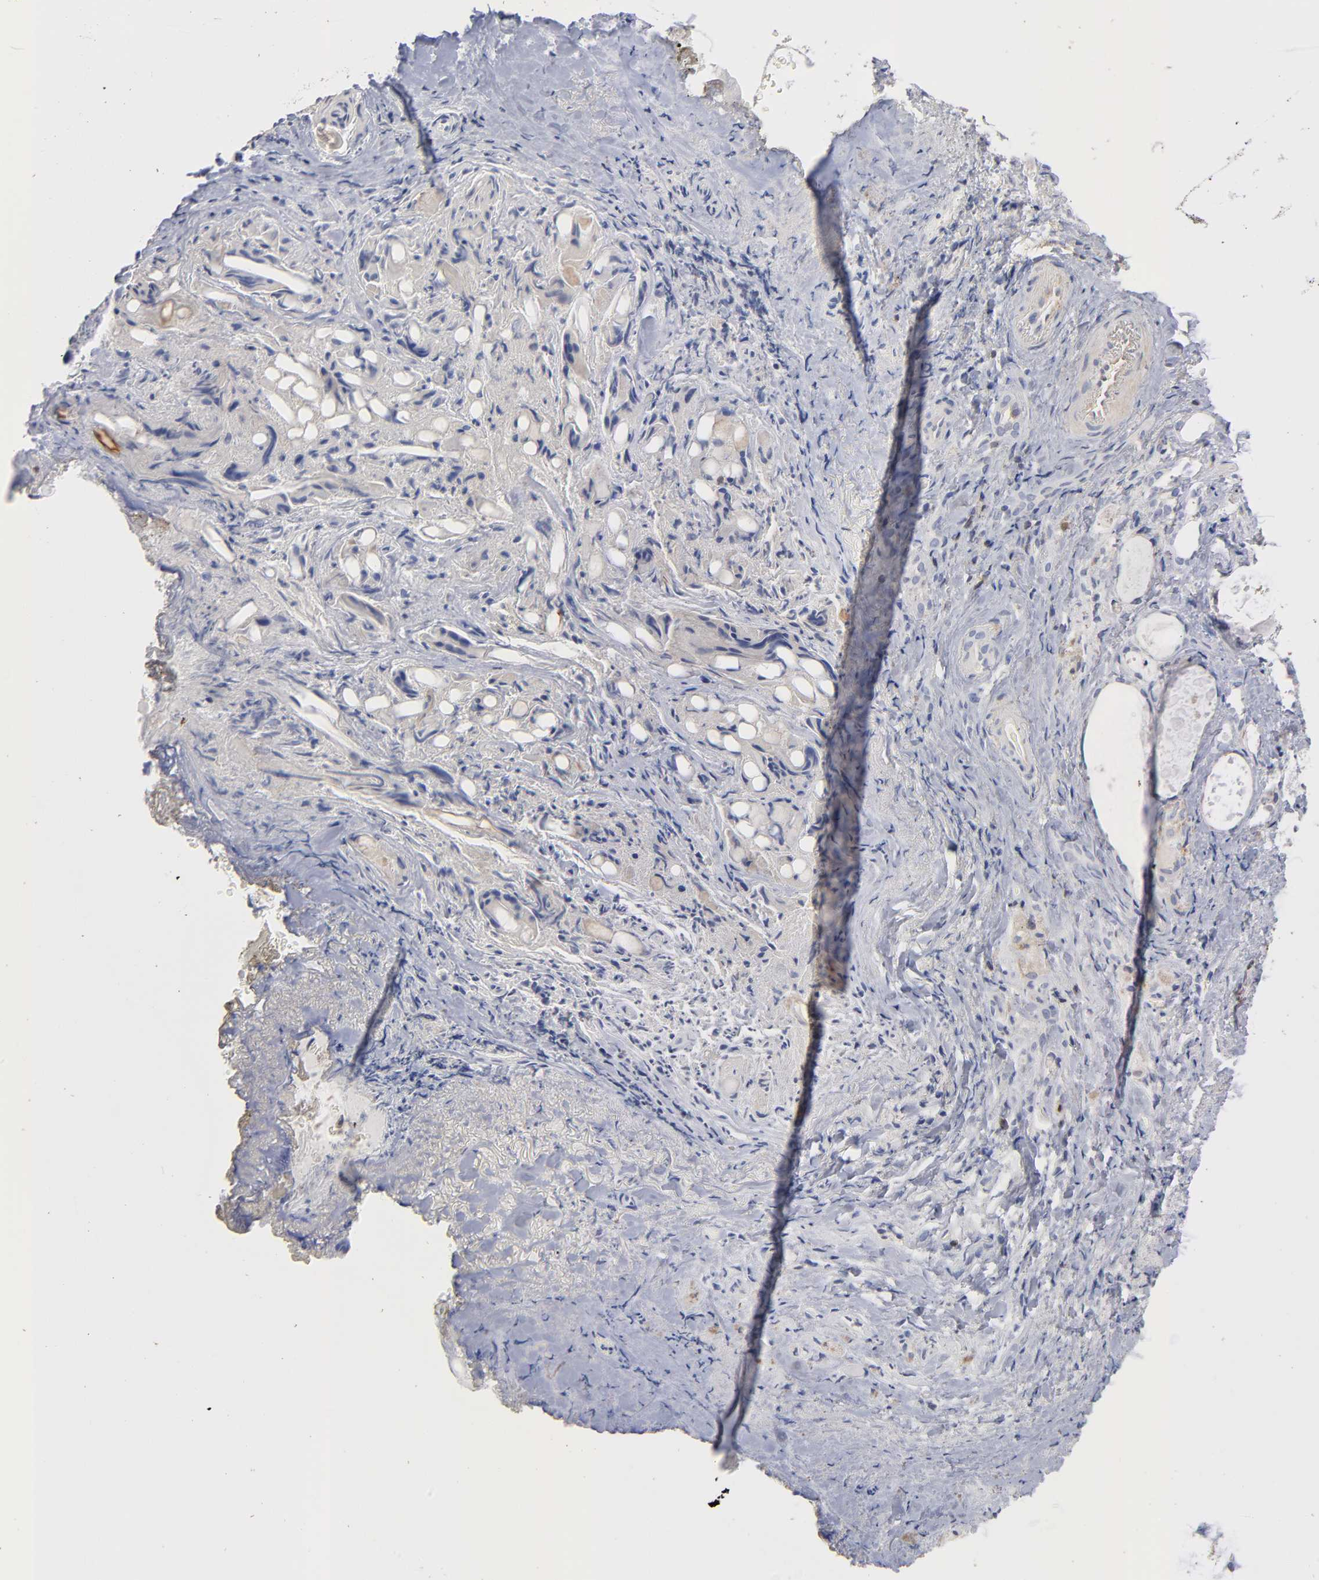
{"staining": {"intensity": "negative", "quantity": "none", "location": "none"}, "tissue": "thyroid gland", "cell_type": "Glandular cells", "image_type": "normal", "snomed": [{"axis": "morphology", "description": "Normal tissue, NOS"}, {"axis": "topography", "description": "Thyroid gland"}], "caption": "Thyroid gland was stained to show a protein in brown. There is no significant expression in glandular cells. Brightfield microscopy of immunohistochemistry (IHC) stained with DAB (3,3'-diaminobenzidine) (brown) and hematoxylin (blue), captured at high magnification.", "gene": "PDLIM2", "patient": {"sex": "female", "age": 75}}